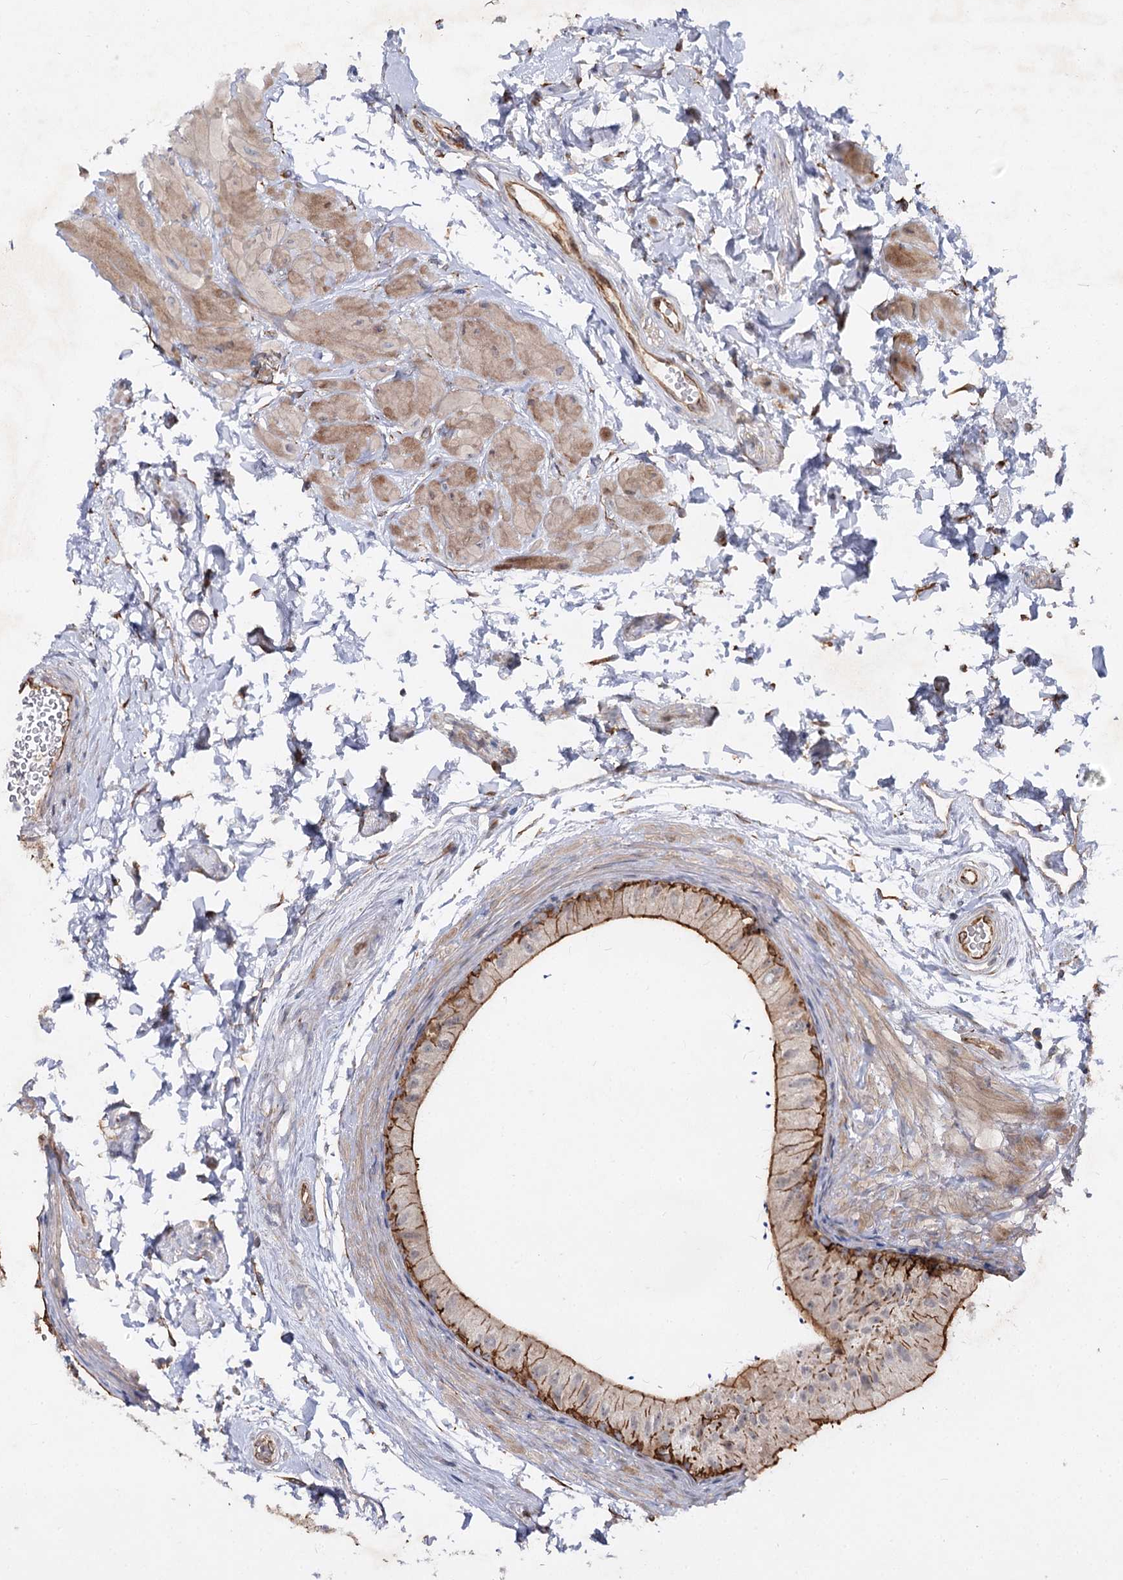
{"staining": {"intensity": "strong", "quantity": ">75%", "location": "cytoplasmic/membranous"}, "tissue": "epididymis", "cell_type": "Glandular cells", "image_type": "normal", "snomed": [{"axis": "morphology", "description": "Normal tissue, NOS"}, {"axis": "topography", "description": "Epididymis"}], "caption": "About >75% of glandular cells in benign human epididymis display strong cytoplasmic/membranous protein expression as visualized by brown immunohistochemical staining.", "gene": "KIAA0825", "patient": {"sex": "male", "age": 50}}